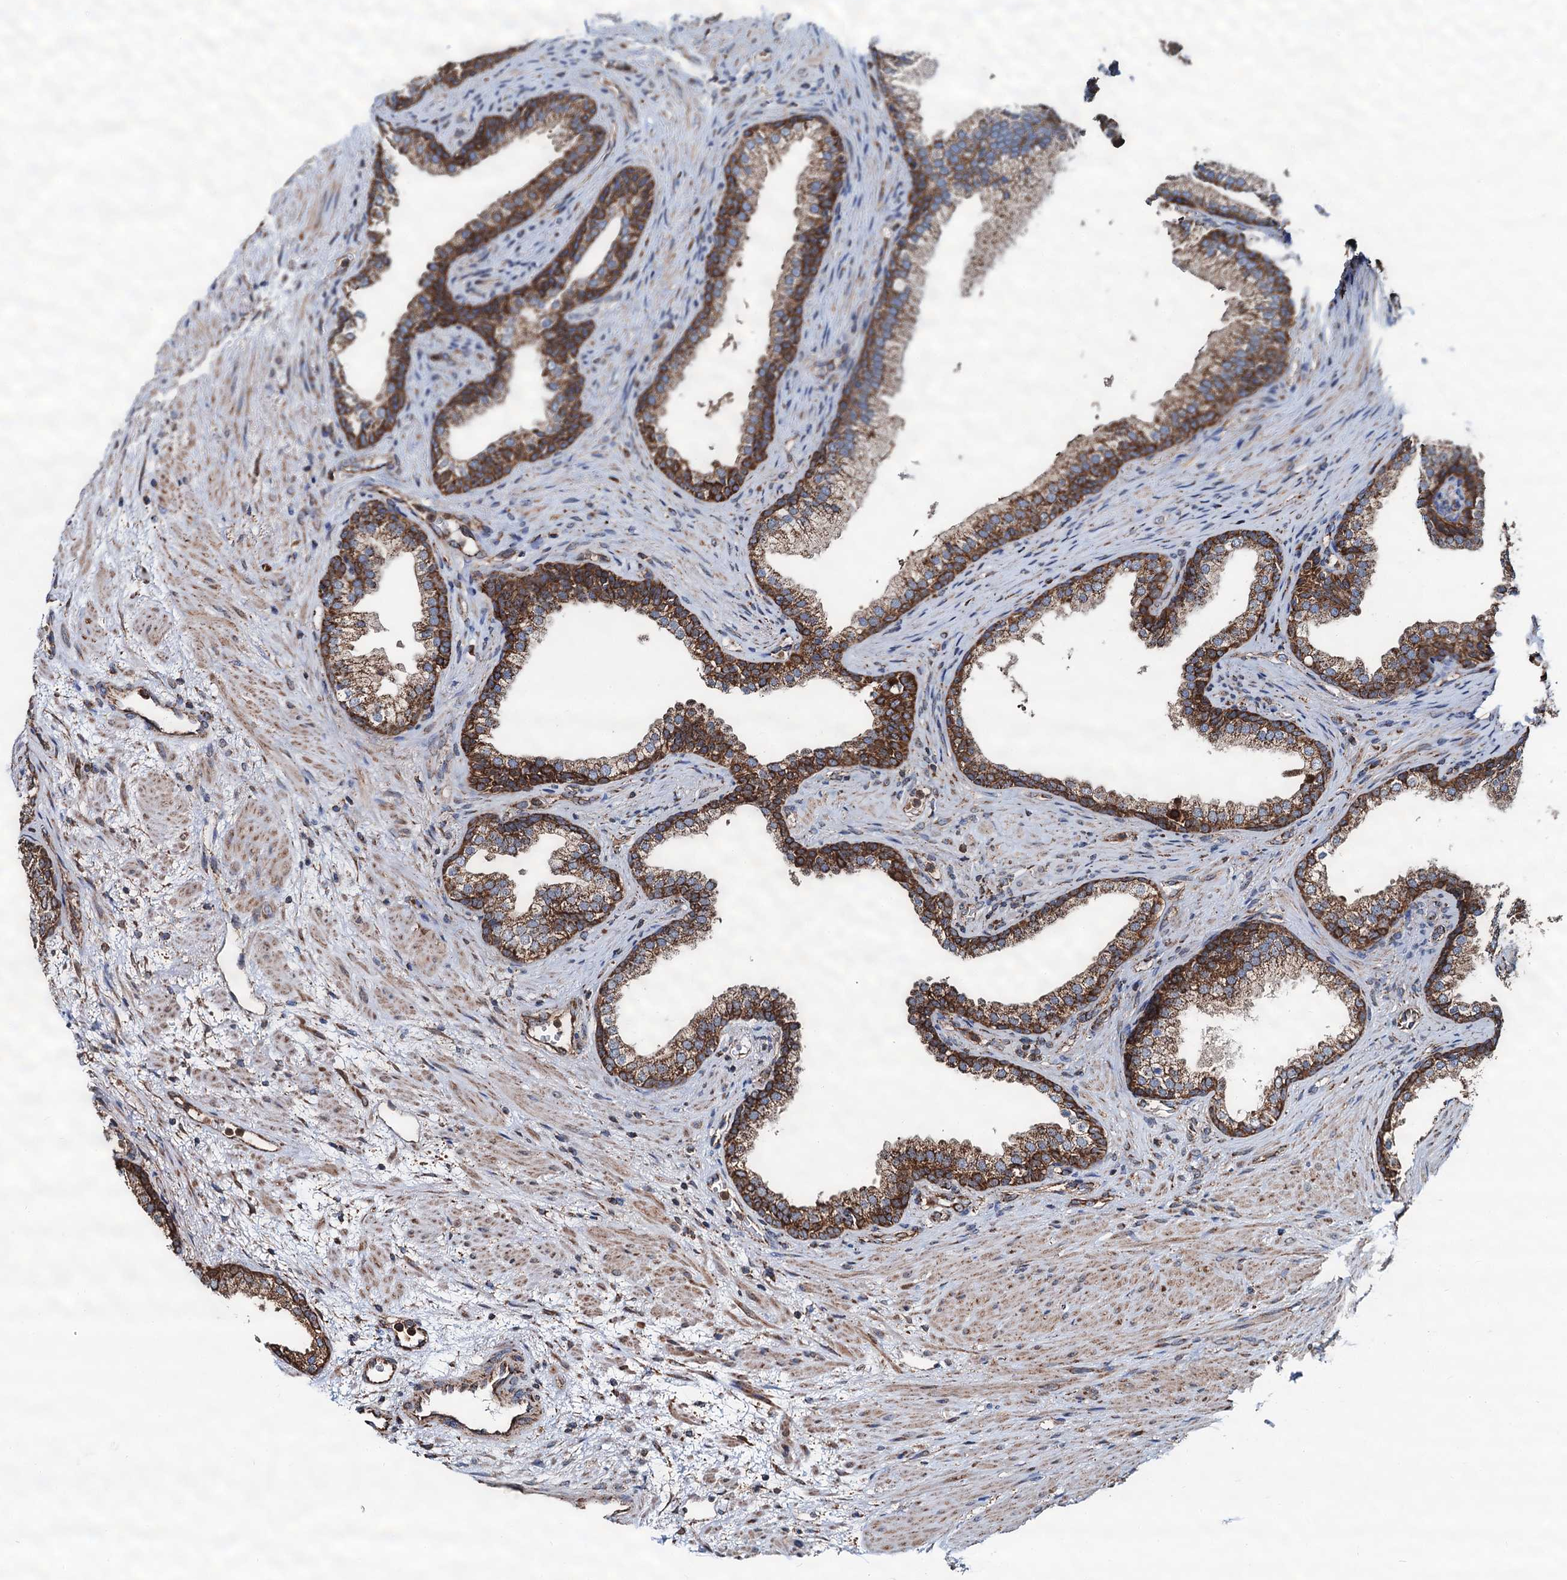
{"staining": {"intensity": "strong", "quantity": ">75%", "location": "cytoplasmic/membranous"}, "tissue": "prostate", "cell_type": "Glandular cells", "image_type": "normal", "snomed": [{"axis": "morphology", "description": "Normal tissue, NOS"}, {"axis": "topography", "description": "Prostate"}], "caption": "Protein analysis of benign prostate shows strong cytoplasmic/membranous expression in about >75% of glandular cells.", "gene": "AAGAB", "patient": {"sex": "male", "age": 76}}